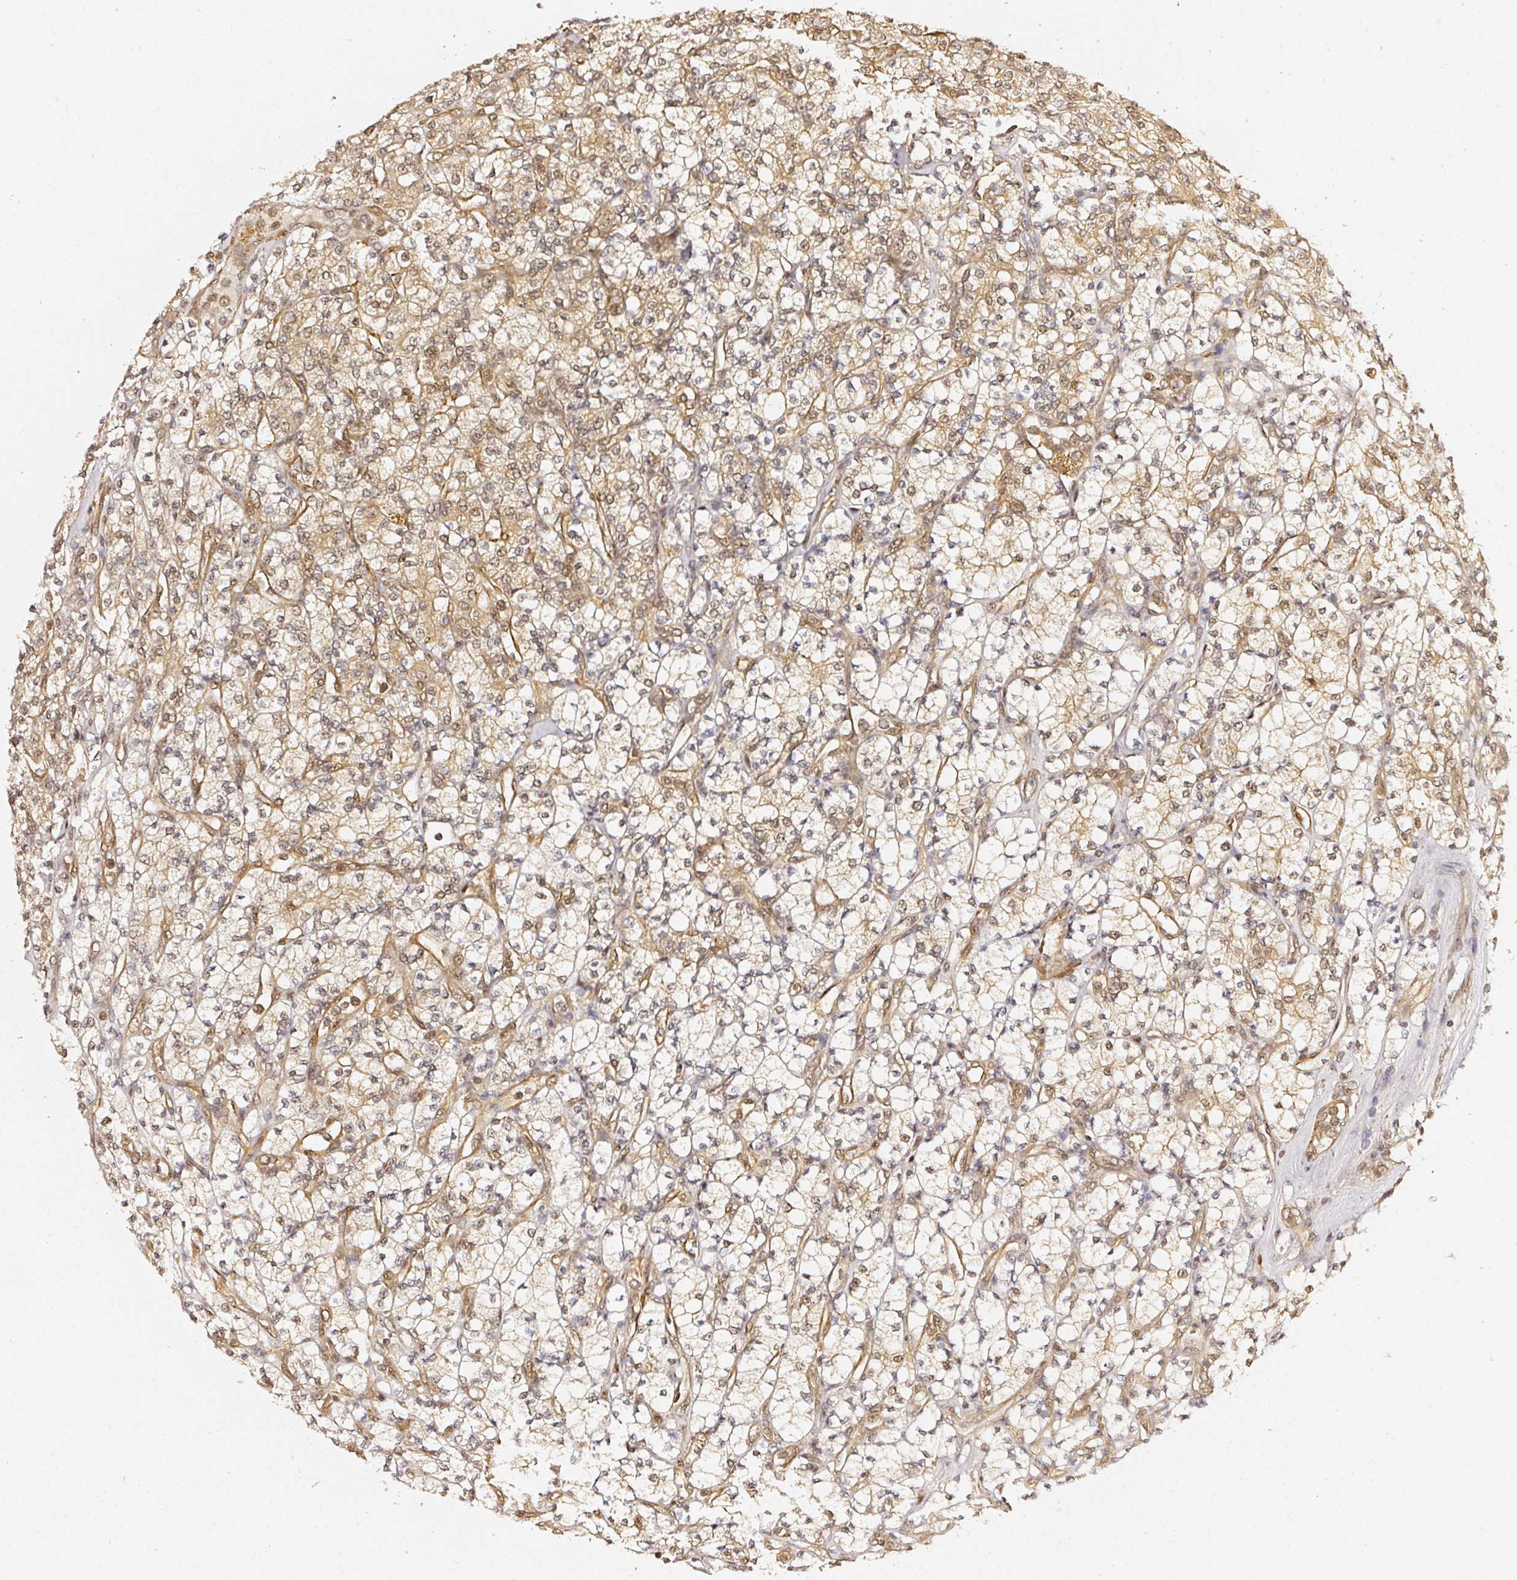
{"staining": {"intensity": "weak", "quantity": "25%-75%", "location": "cytoplasmic/membranous,nuclear"}, "tissue": "renal cancer", "cell_type": "Tumor cells", "image_type": "cancer", "snomed": [{"axis": "morphology", "description": "Adenocarcinoma, NOS"}, {"axis": "topography", "description": "Kidney"}], "caption": "Weak cytoplasmic/membranous and nuclear staining for a protein is present in about 25%-75% of tumor cells of adenocarcinoma (renal) using immunohistochemistry.", "gene": "PSMD1", "patient": {"sex": "male", "age": 77}}